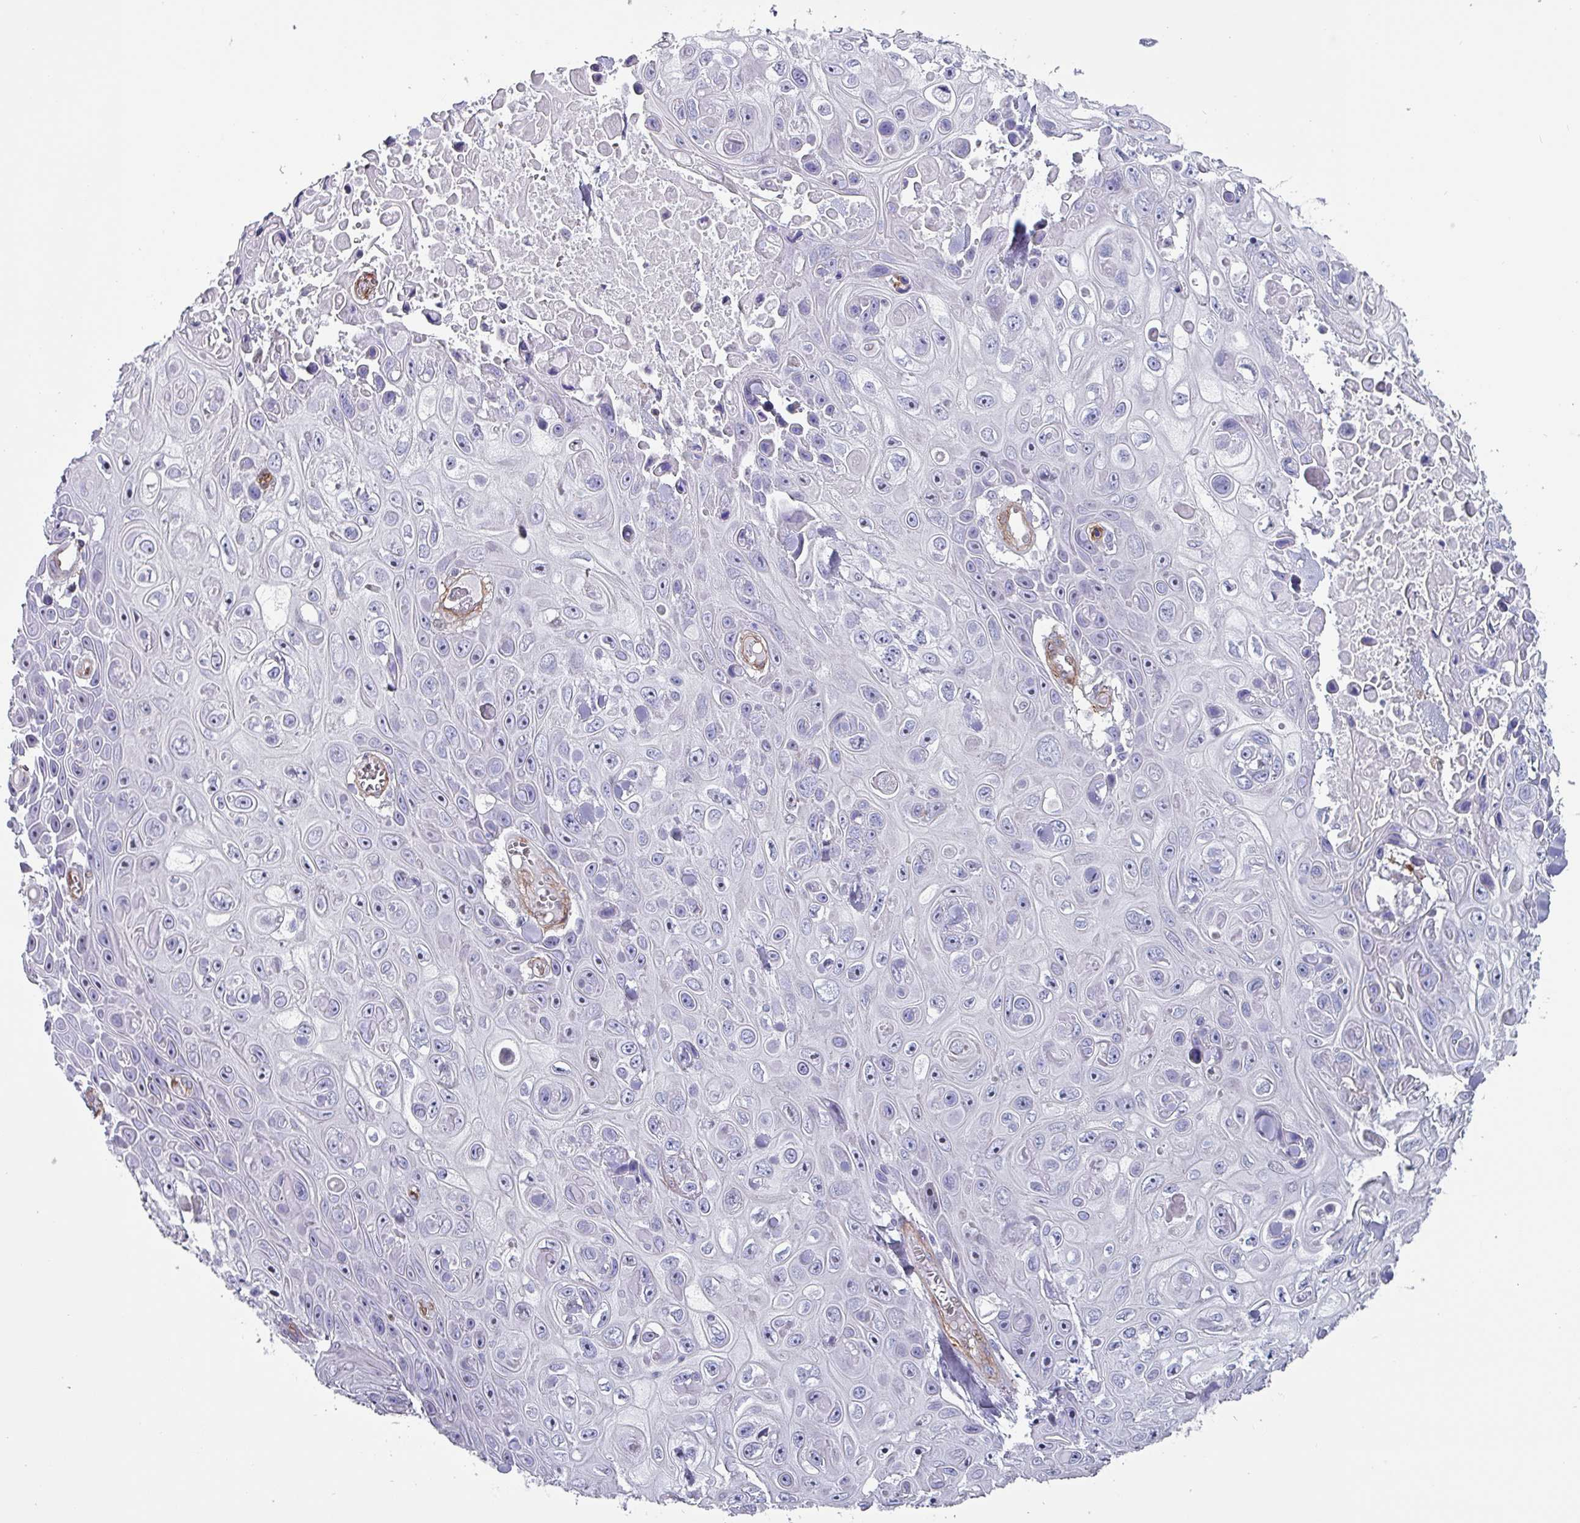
{"staining": {"intensity": "negative", "quantity": "none", "location": "none"}, "tissue": "skin cancer", "cell_type": "Tumor cells", "image_type": "cancer", "snomed": [{"axis": "morphology", "description": "Squamous cell carcinoma, NOS"}, {"axis": "topography", "description": "Skin"}], "caption": "Skin cancer (squamous cell carcinoma) stained for a protein using immunohistochemistry (IHC) demonstrates no expression tumor cells.", "gene": "ZNF816-ZNF321P", "patient": {"sex": "male", "age": 82}}